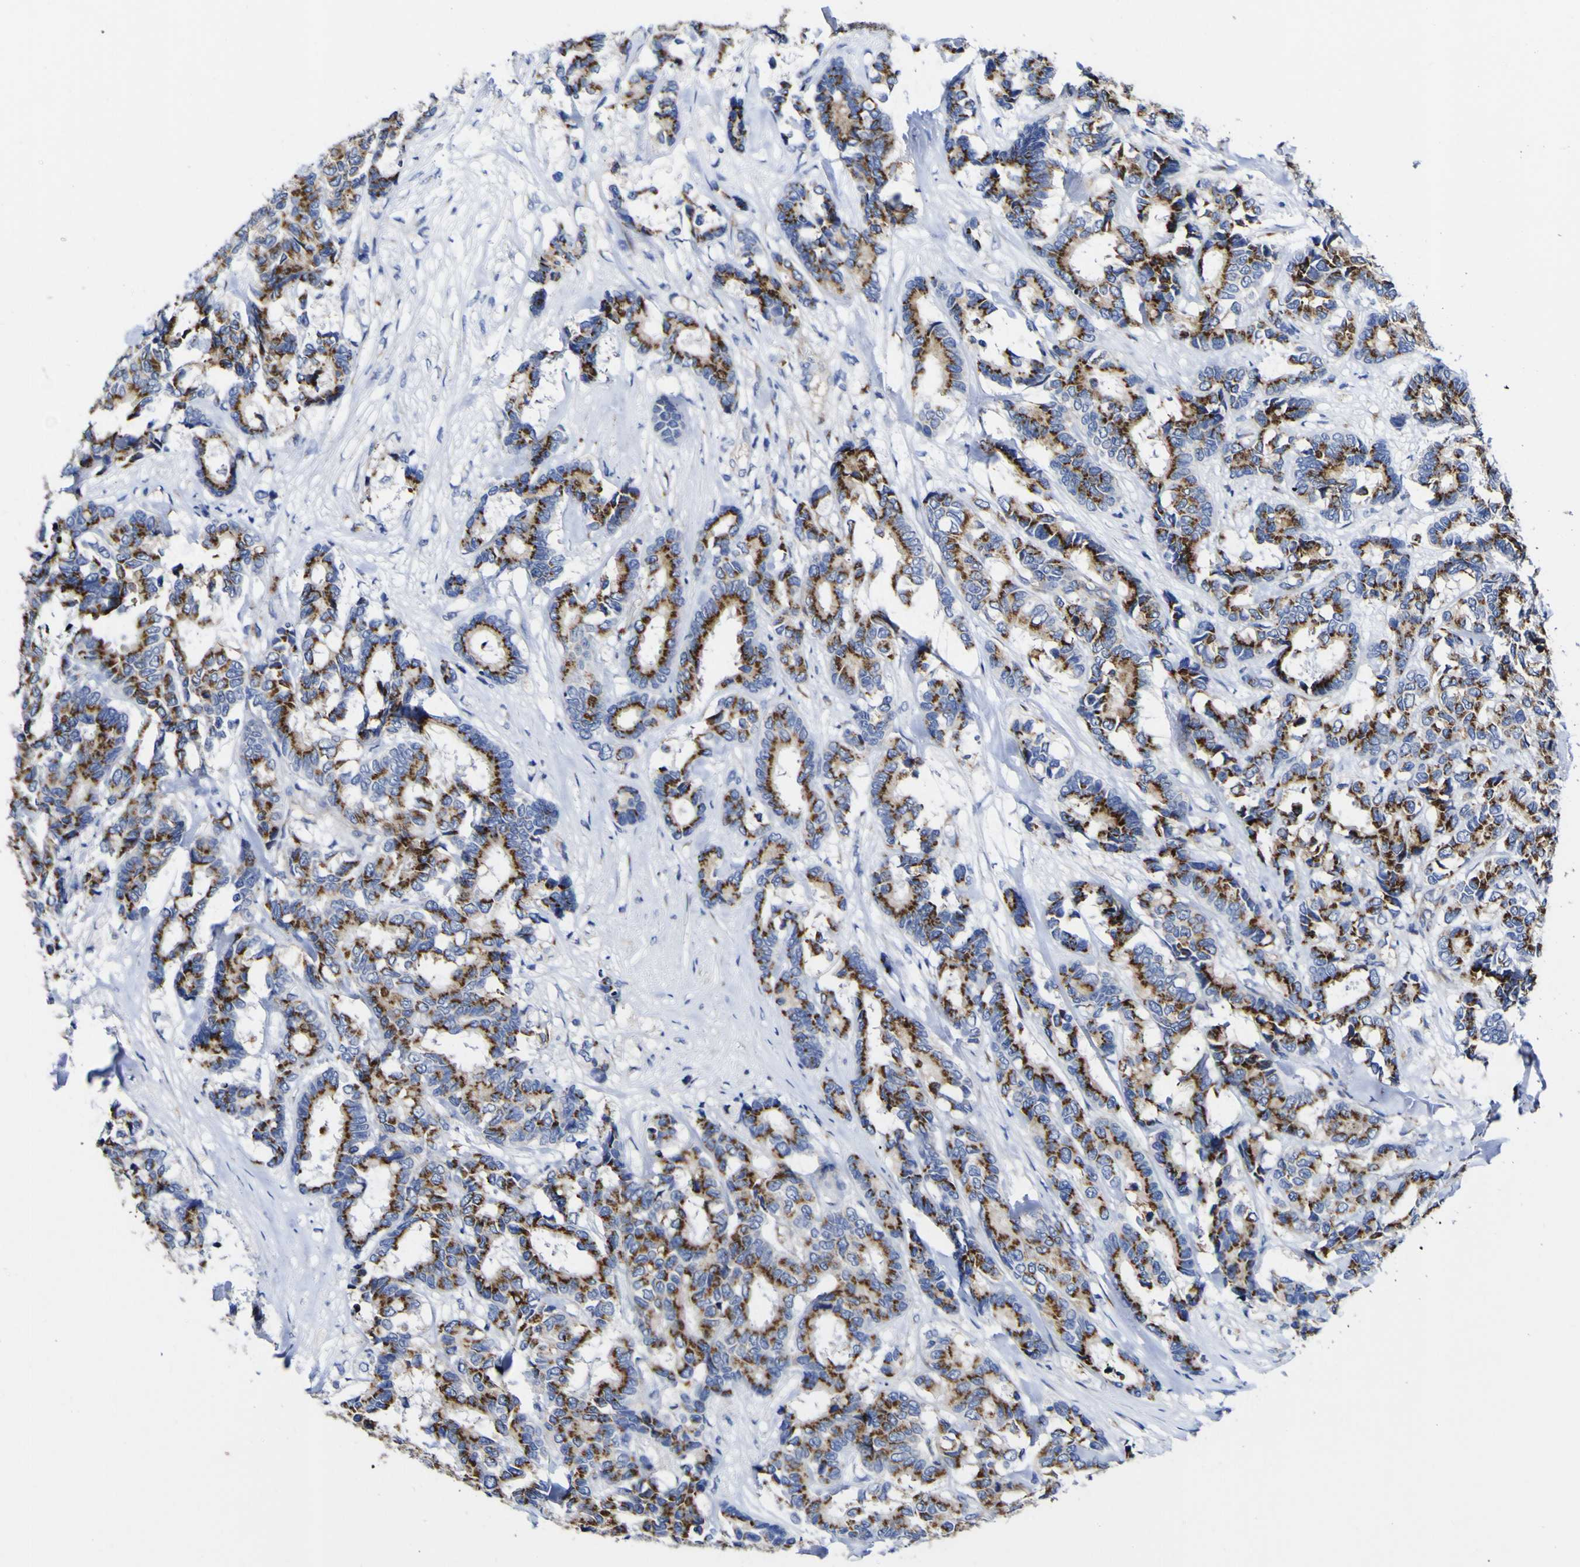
{"staining": {"intensity": "strong", "quantity": ">75%", "location": "cytoplasmic/membranous"}, "tissue": "breast cancer", "cell_type": "Tumor cells", "image_type": "cancer", "snomed": [{"axis": "morphology", "description": "Duct carcinoma"}, {"axis": "topography", "description": "Breast"}], "caption": "This is a photomicrograph of immunohistochemistry staining of breast cancer, which shows strong expression in the cytoplasmic/membranous of tumor cells.", "gene": "GOLM1", "patient": {"sex": "female", "age": 87}}